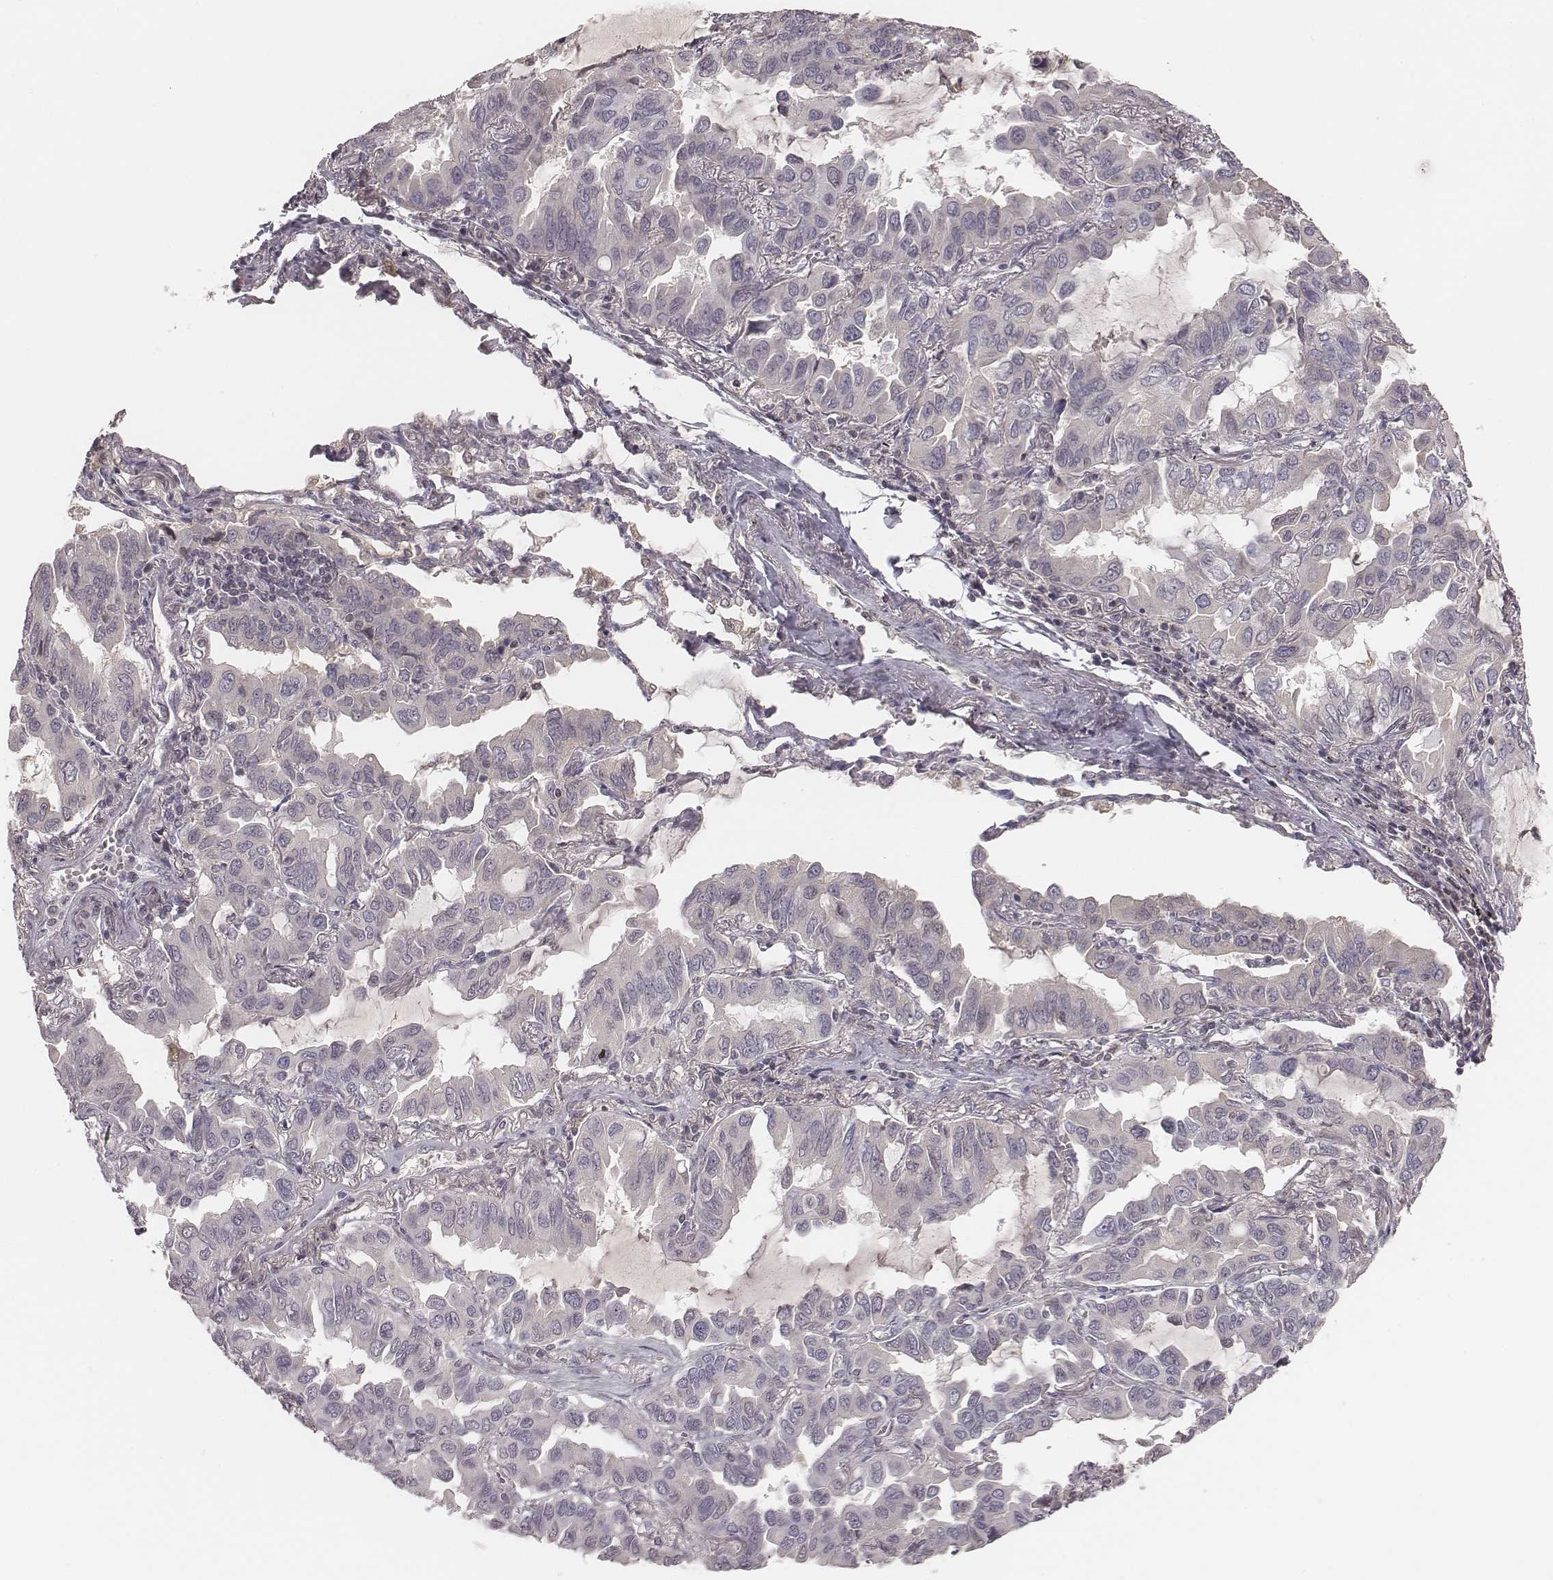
{"staining": {"intensity": "negative", "quantity": "none", "location": "none"}, "tissue": "lung cancer", "cell_type": "Tumor cells", "image_type": "cancer", "snomed": [{"axis": "morphology", "description": "Adenocarcinoma, NOS"}, {"axis": "topography", "description": "Lung"}], "caption": "Immunohistochemistry (IHC) histopathology image of adenocarcinoma (lung) stained for a protein (brown), which displays no positivity in tumor cells.", "gene": "TLX3", "patient": {"sex": "male", "age": 64}}